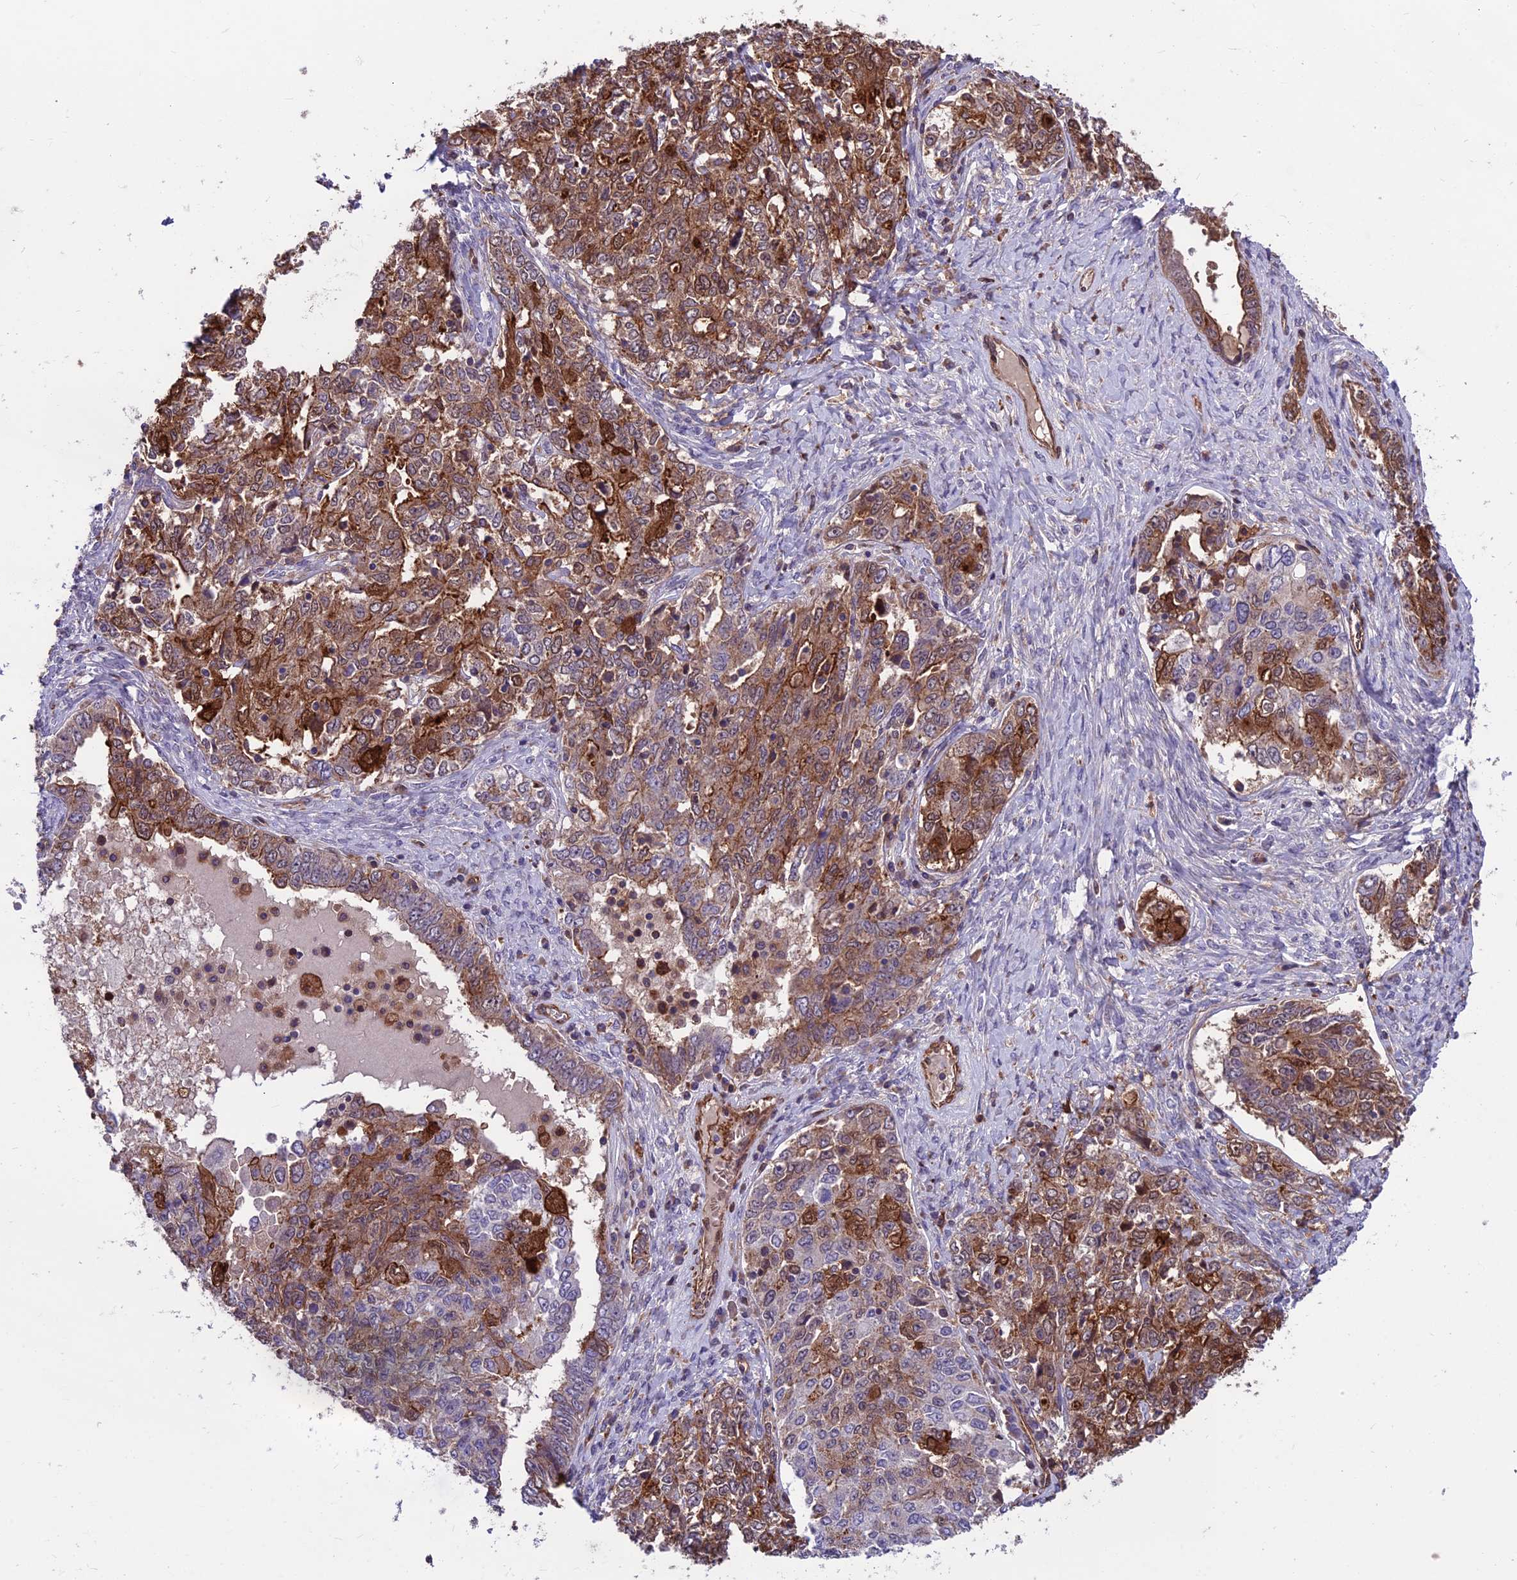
{"staining": {"intensity": "moderate", "quantity": "25%-75%", "location": "cytoplasmic/membranous"}, "tissue": "ovarian cancer", "cell_type": "Tumor cells", "image_type": "cancer", "snomed": [{"axis": "morphology", "description": "Carcinoma, endometroid"}, {"axis": "topography", "description": "Ovary"}], "caption": "Moderate cytoplasmic/membranous positivity is identified in about 25%-75% of tumor cells in ovarian cancer. The staining was performed using DAB to visualize the protein expression in brown, while the nuclei were stained in blue with hematoxylin (Magnification: 20x).", "gene": "RTN4RL1", "patient": {"sex": "female", "age": 62}}